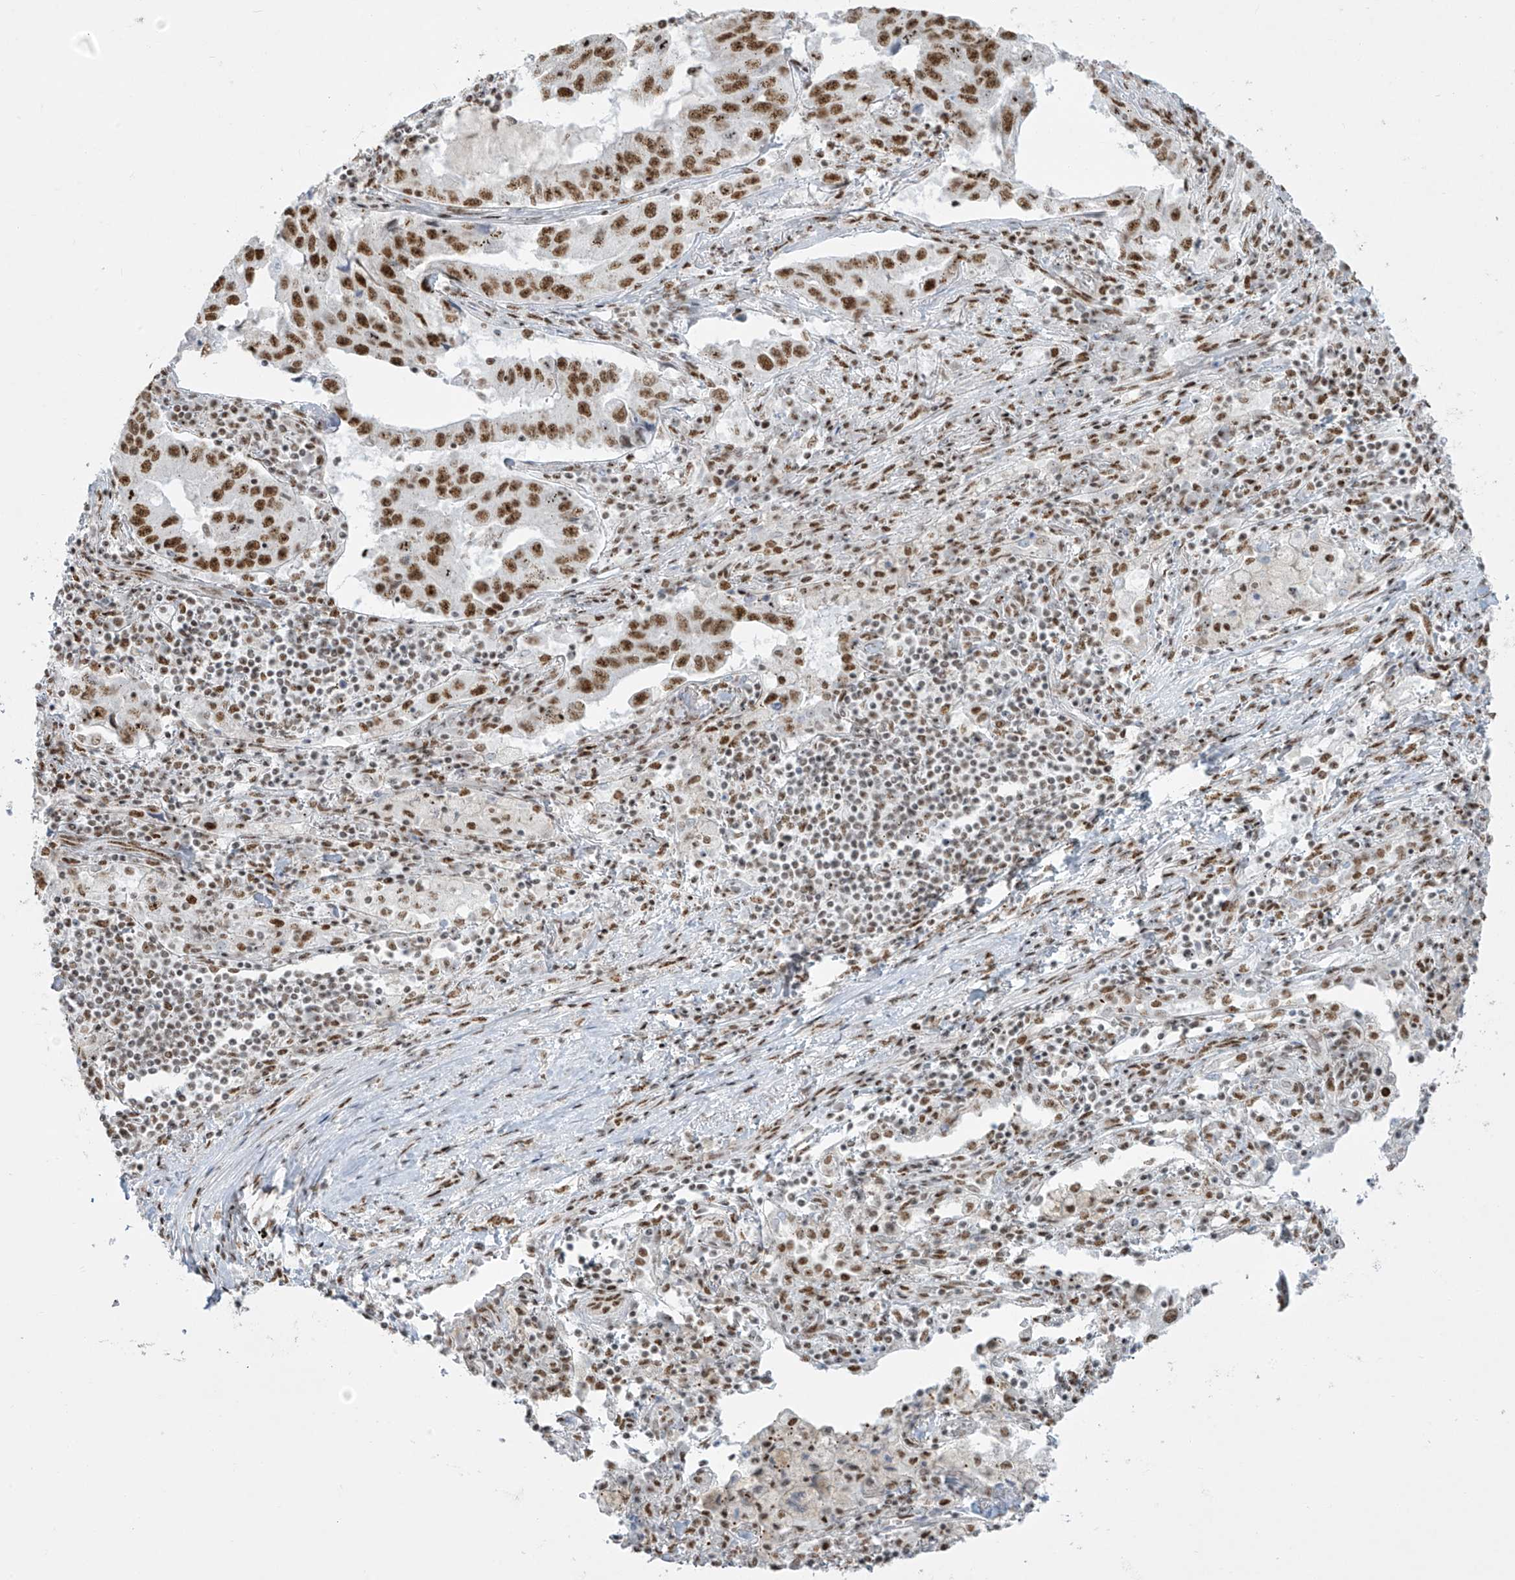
{"staining": {"intensity": "strong", "quantity": ">75%", "location": "nuclear"}, "tissue": "lung cancer", "cell_type": "Tumor cells", "image_type": "cancer", "snomed": [{"axis": "morphology", "description": "Adenocarcinoma, NOS"}, {"axis": "topography", "description": "Lung"}], "caption": "Immunohistochemical staining of lung cancer (adenocarcinoma) reveals high levels of strong nuclear expression in approximately >75% of tumor cells.", "gene": "MS4A6A", "patient": {"sex": "female", "age": 51}}